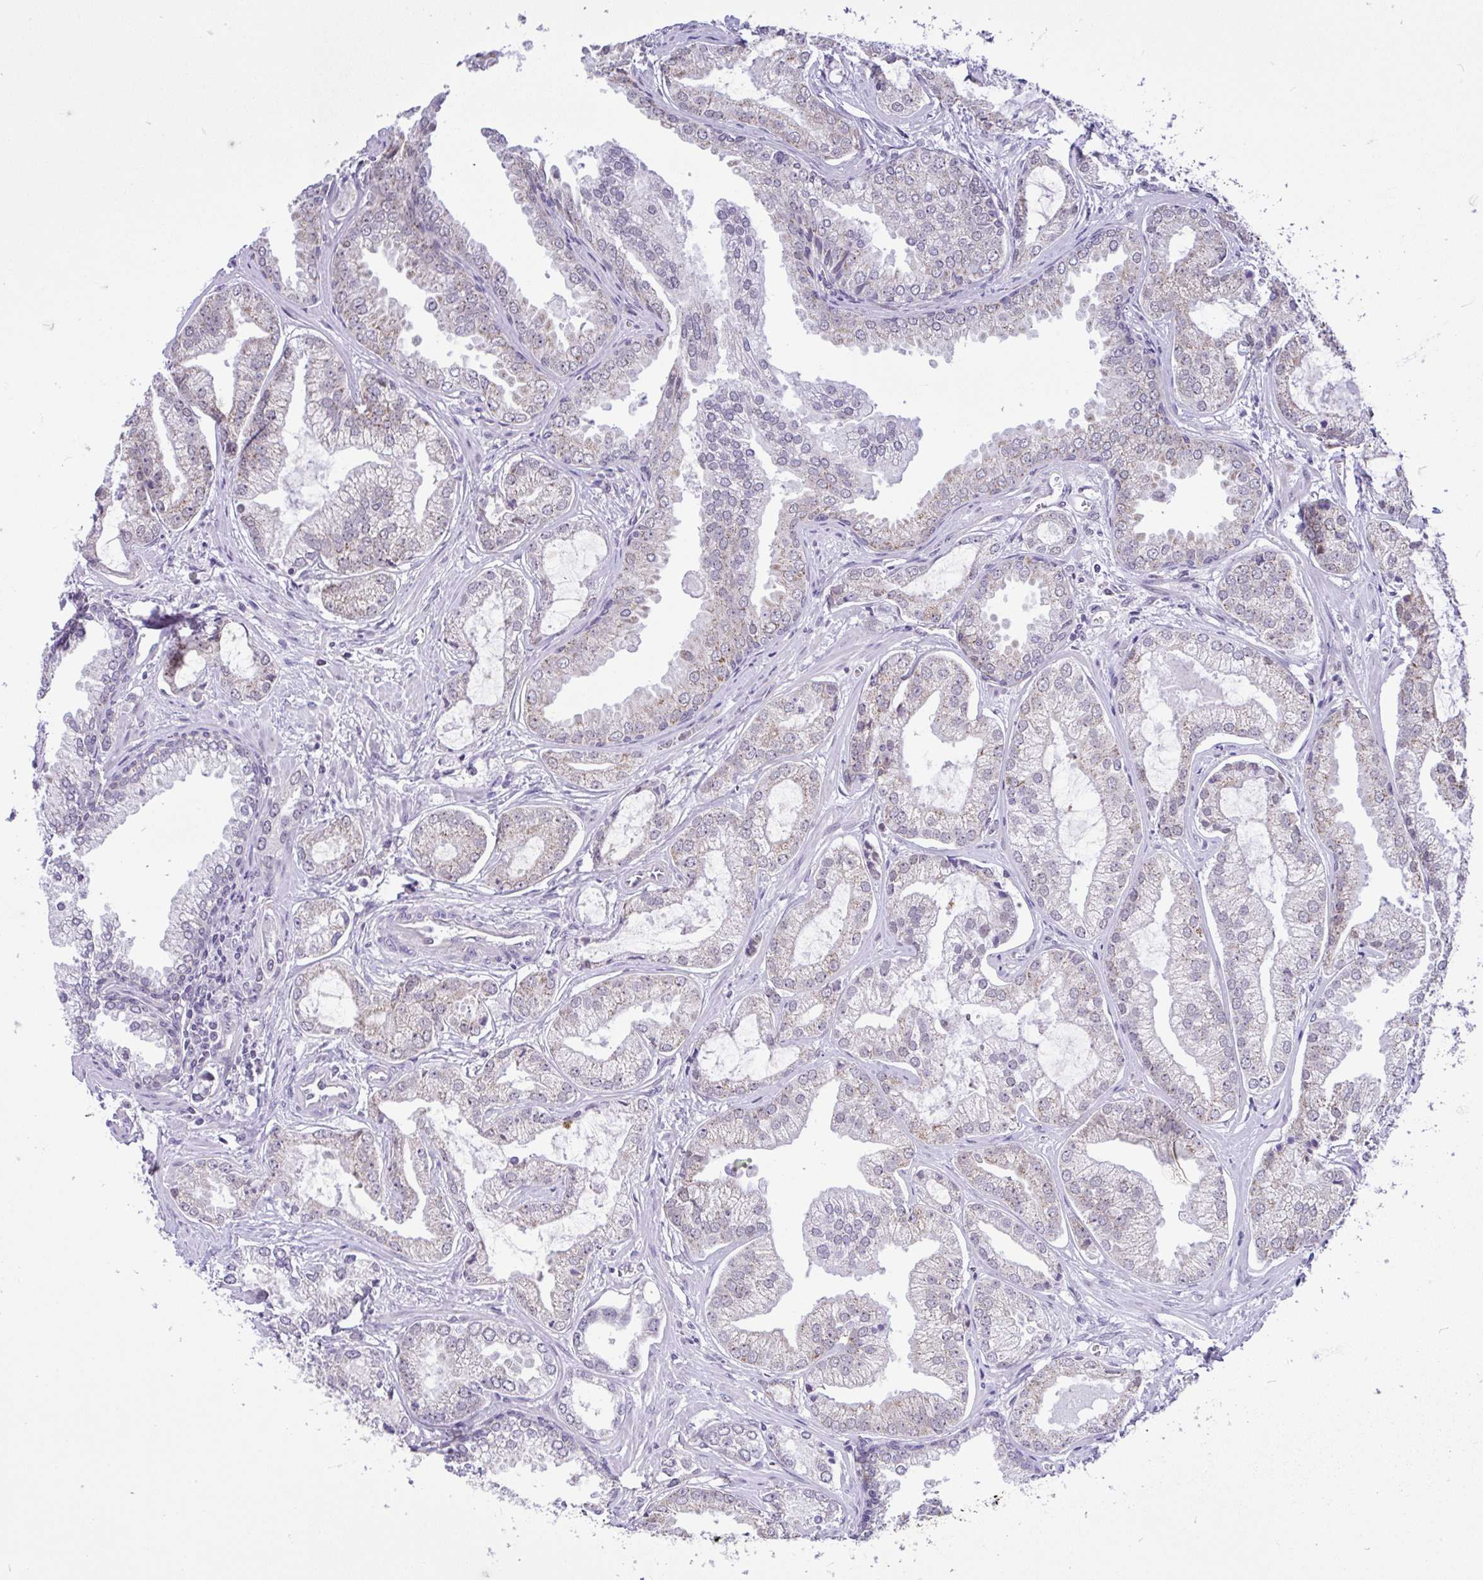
{"staining": {"intensity": "moderate", "quantity": "25%-75%", "location": "cytoplasmic/membranous"}, "tissue": "prostate cancer", "cell_type": "Tumor cells", "image_type": "cancer", "snomed": [{"axis": "morphology", "description": "Adenocarcinoma, Medium grade"}, {"axis": "topography", "description": "Prostate"}], "caption": "Brown immunohistochemical staining in human prostate adenocarcinoma (medium-grade) shows moderate cytoplasmic/membranous staining in about 25%-75% of tumor cells.", "gene": "PYCR2", "patient": {"sex": "male", "age": 57}}